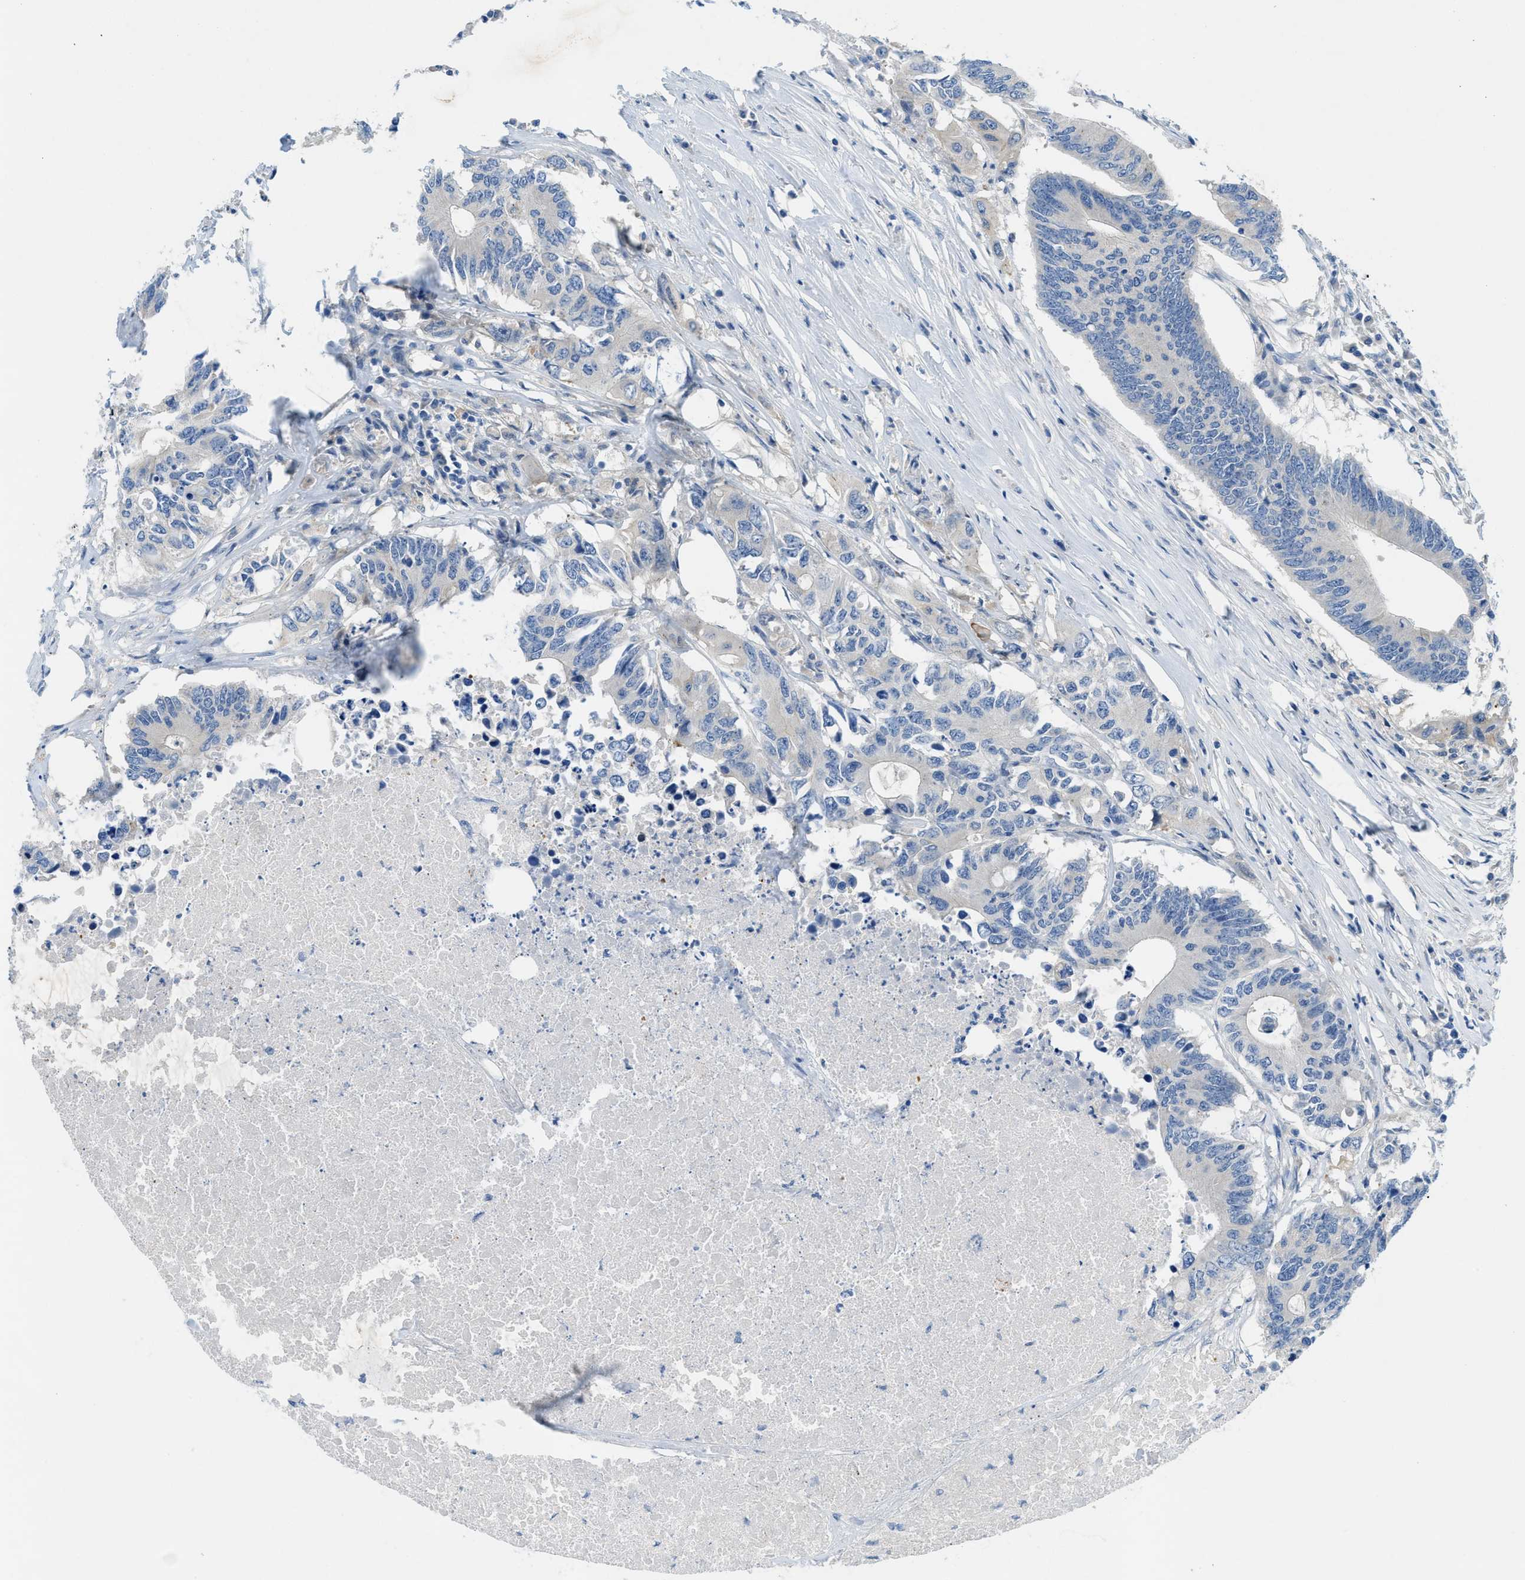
{"staining": {"intensity": "negative", "quantity": "none", "location": "none"}, "tissue": "colorectal cancer", "cell_type": "Tumor cells", "image_type": "cancer", "snomed": [{"axis": "morphology", "description": "Adenocarcinoma, NOS"}, {"axis": "topography", "description": "Colon"}], "caption": "Immunohistochemistry of human adenocarcinoma (colorectal) shows no expression in tumor cells. Brightfield microscopy of immunohistochemistry (IHC) stained with DAB (3,3'-diaminobenzidine) (brown) and hematoxylin (blue), captured at high magnification.", "gene": "RIPK2", "patient": {"sex": "male", "age": 71}}